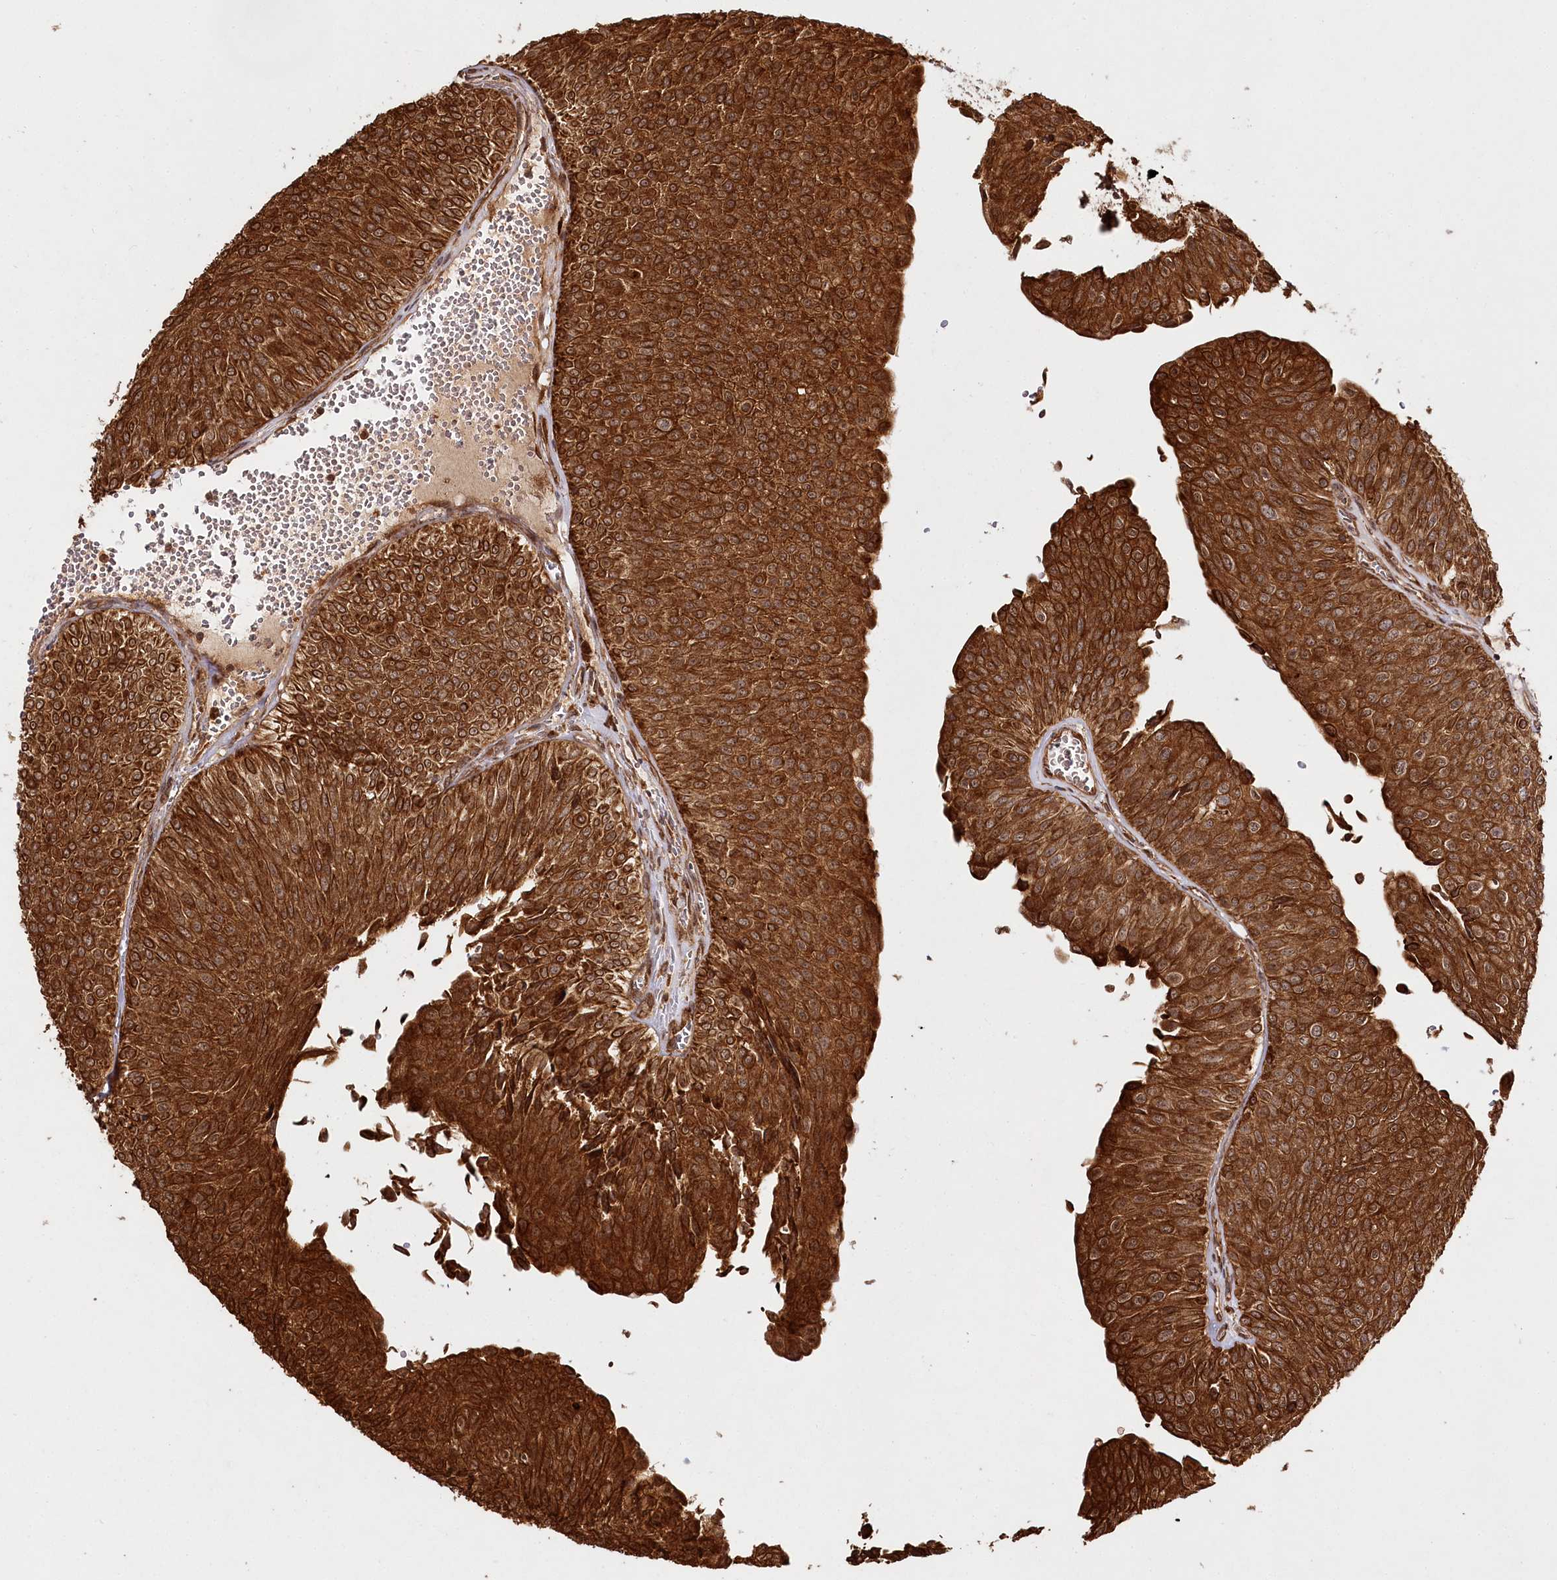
{"staining": {"intensity": "strong", "quantity": ">75%", "location": "cytoplasmic/membranous"}, "tissue": "urothelial cancer", "cell_type": "Tumor cells", "image_type": "cancer", "snomed": [{"axis": "morphology", "description": "Urothelial carcinoma, Low grade"}, {"axis": "topography", "description": "Urinary bladder"}], "caption": "Immunohistochemical staining of low-grade urothelial carcinoma reveals high levels of strong cytoplasmic/membranous expression in approximately >75% of tumor cells.", "gene": "ULK2", "patient": {"sex": "male", "age": 78}}